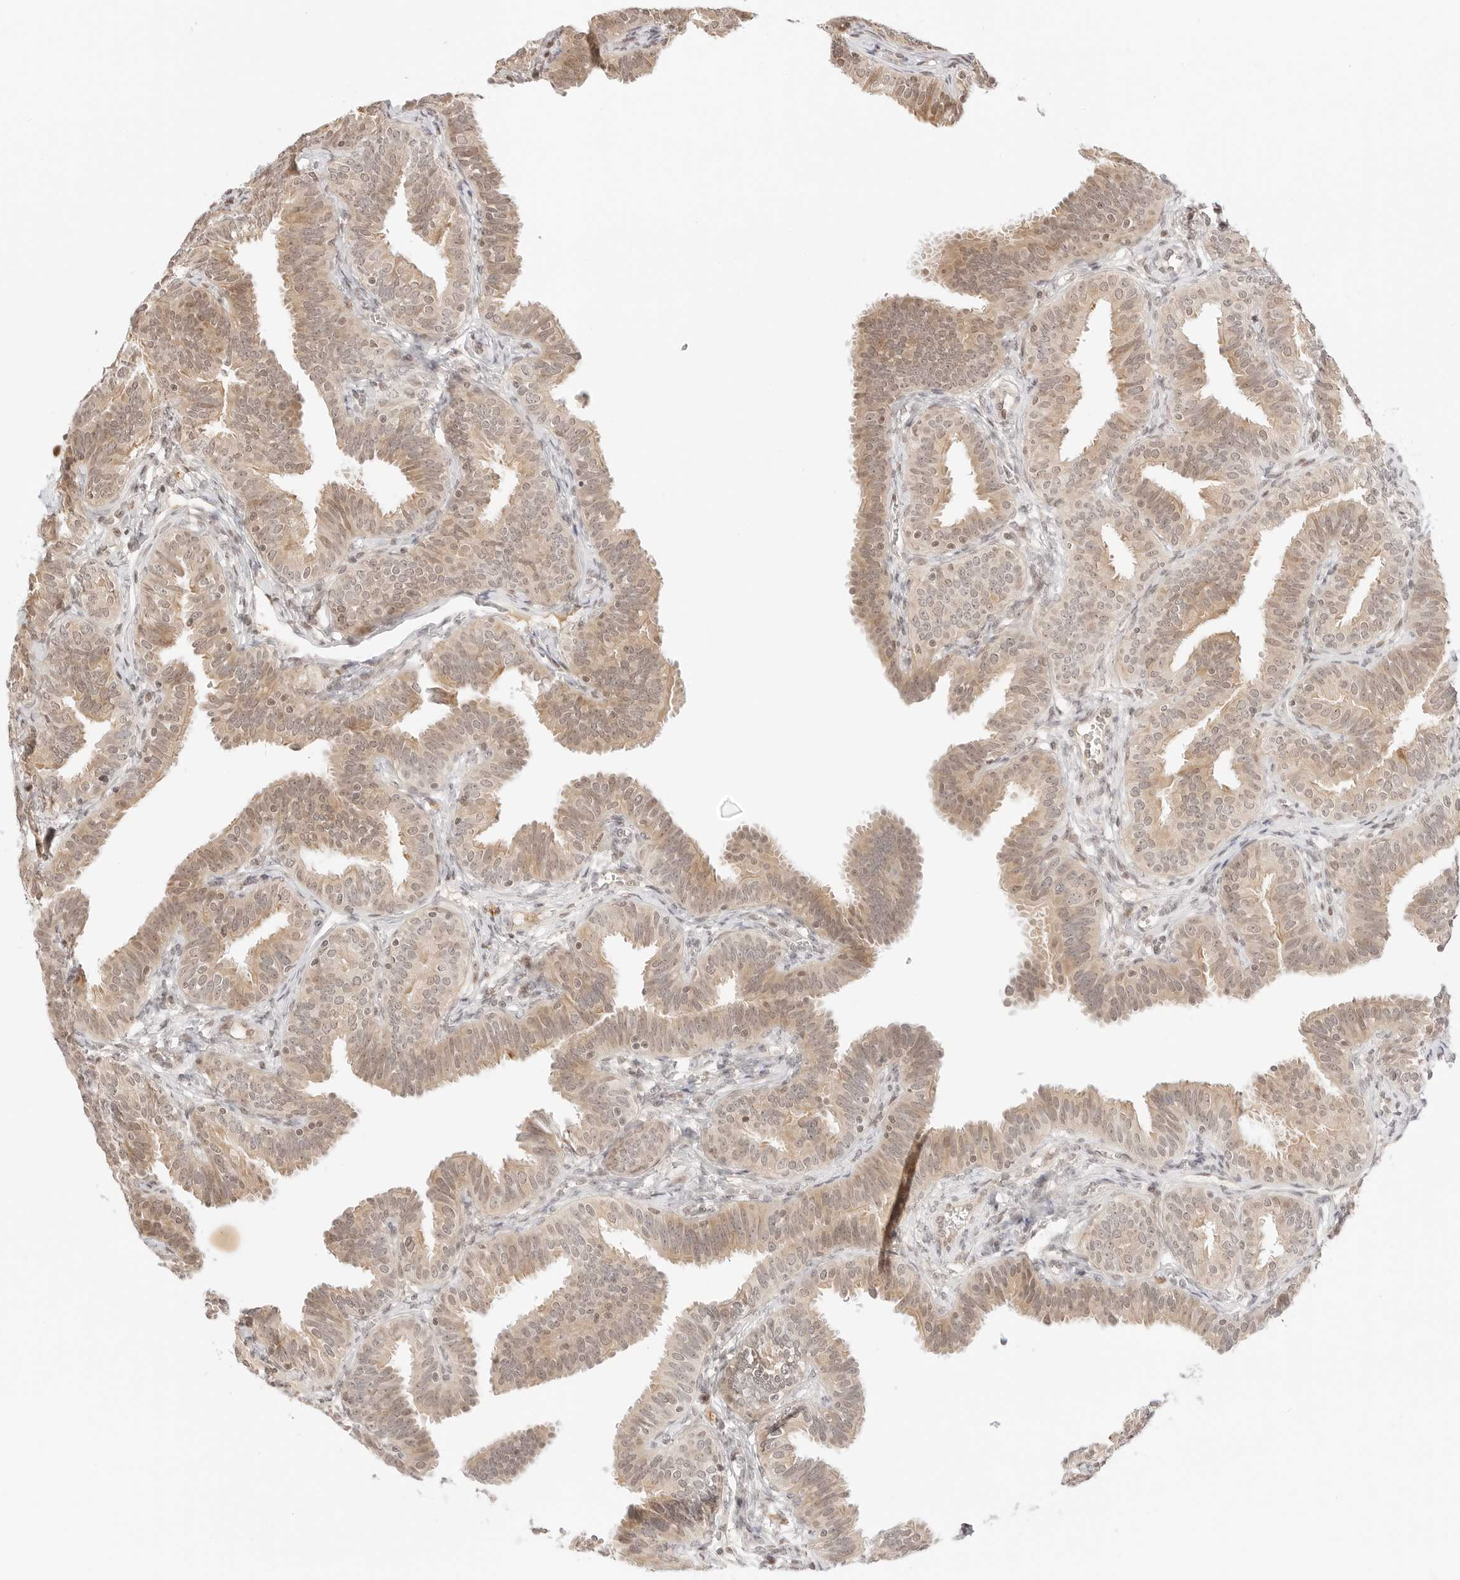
{"staining": {"intensity": "moderate", "quantity": "25%-75%", "location": "cytoplasmic/membranous,nuclear"}, "tissue": "fallopian tube", "cell_type": "Glandular cells", "image_type": "normal", "snomed": [{"axis": "morphology", "description": "Normal tissue, NOS"}, {"axis": "topography", "description": "Fallopian tube"}], "caption": "IHC of unremarkable fallopian tube displays medium levels of moderate cytoplasmic/membranous,nuclear staining in approximately 25%-75% of glandular cells. (DAB (3,3'-diaminobenzidine) IHC, brown staining for protein, blue staining for nuclei).", "gene": "RPS6KL1", "patient": {"sex": "female", "age": 35}}